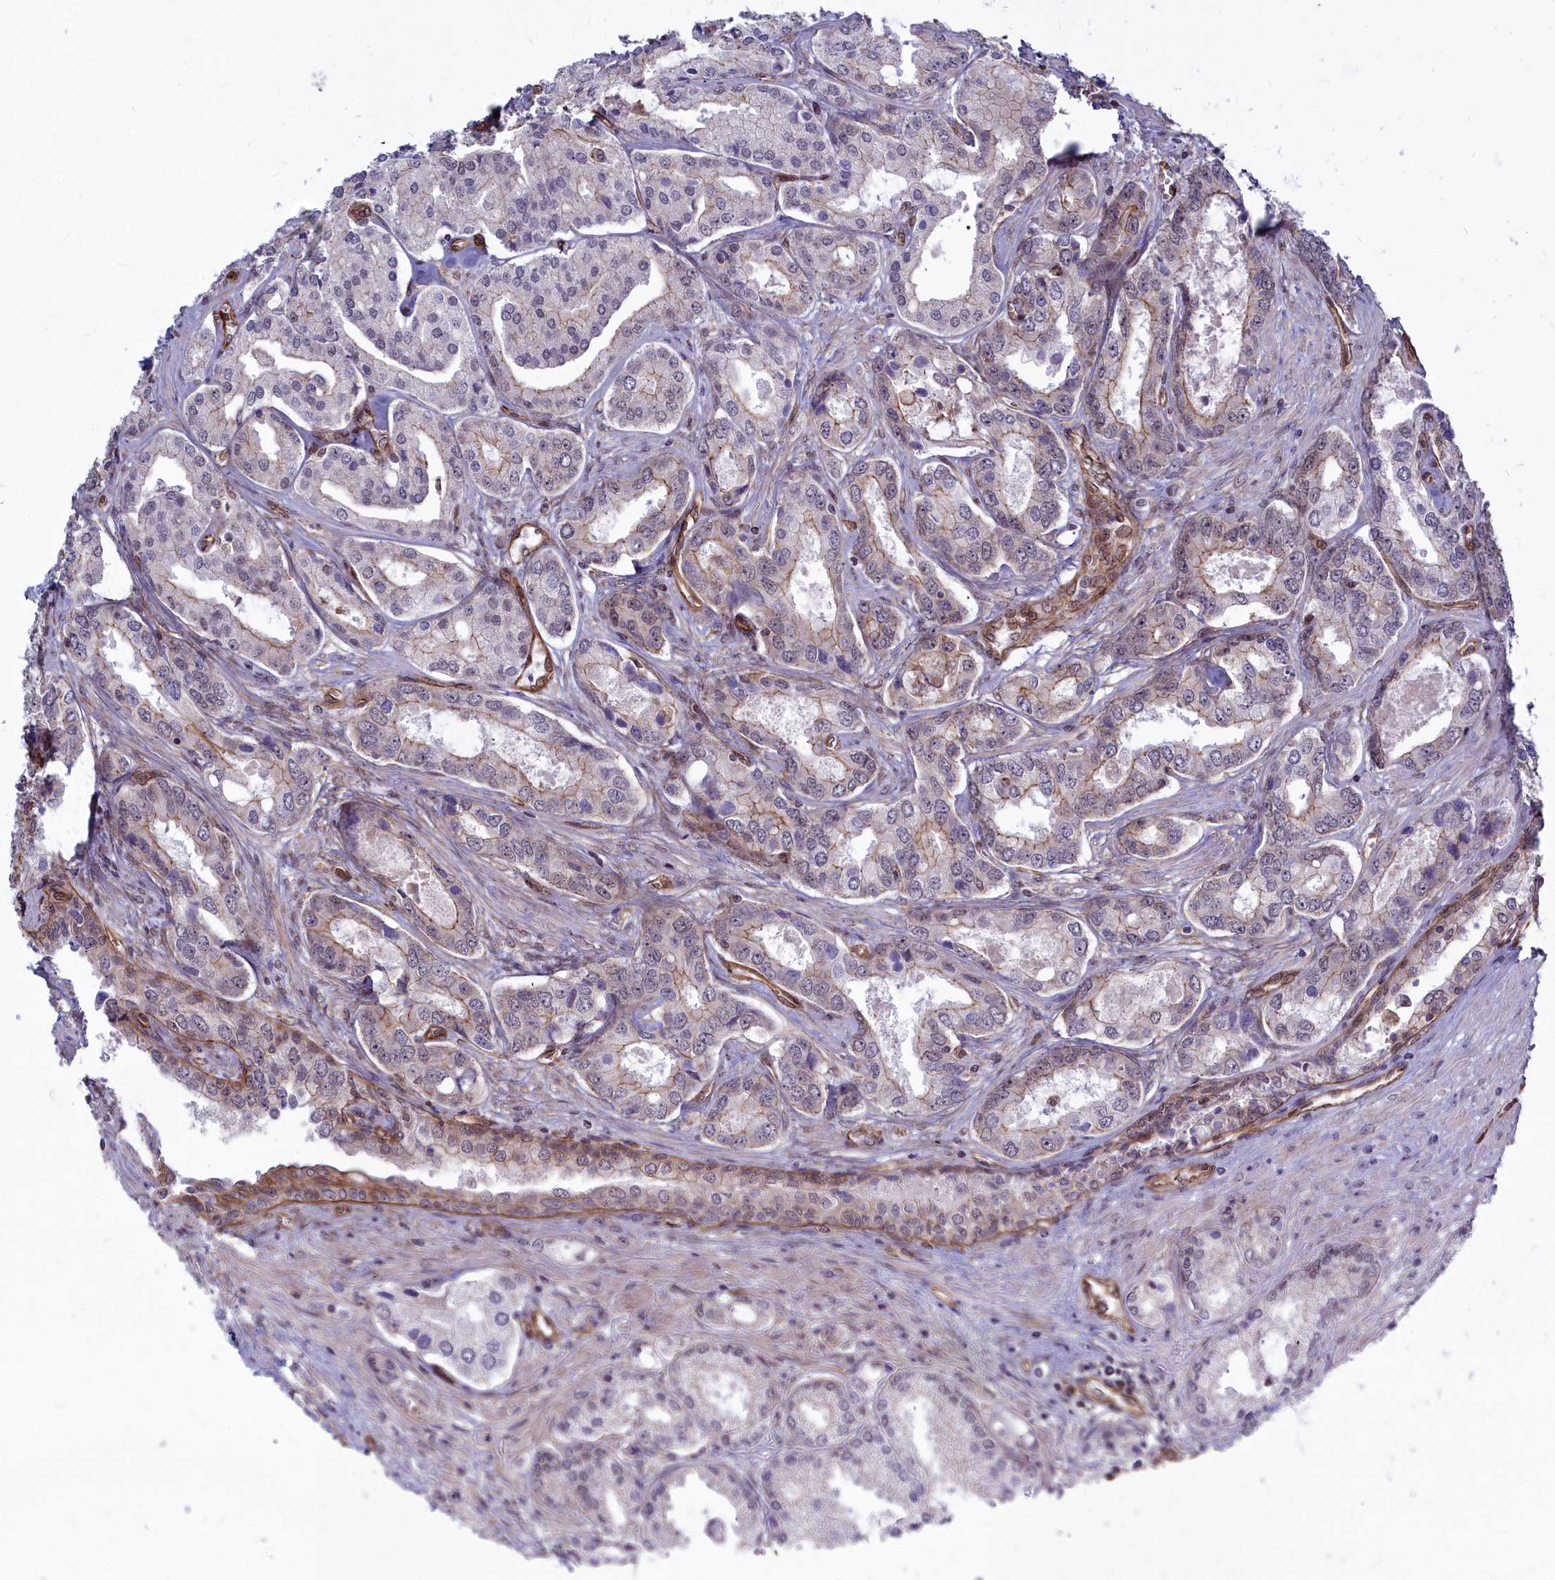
{"staining": {"intensity": "weak", "quantity": "<25%", "location": "cytoplasmic/membranous"}, "tissue": "prostate cancer", "cell_type": "Tumor cells", "image_type": "cancer", "snomed": [{"axis": "morphology", "description": "Adenocarcinoma, Low grade"}, {"axis": "topography", "description": "Prostate"}], "caption": "This is an immunohistochemistry image of prostate cancer (low-grade adenocarcinoma). There is no expression in tumor cells.", "gene": "YJU2", "patient": {"sex": "male", "age": 68}}